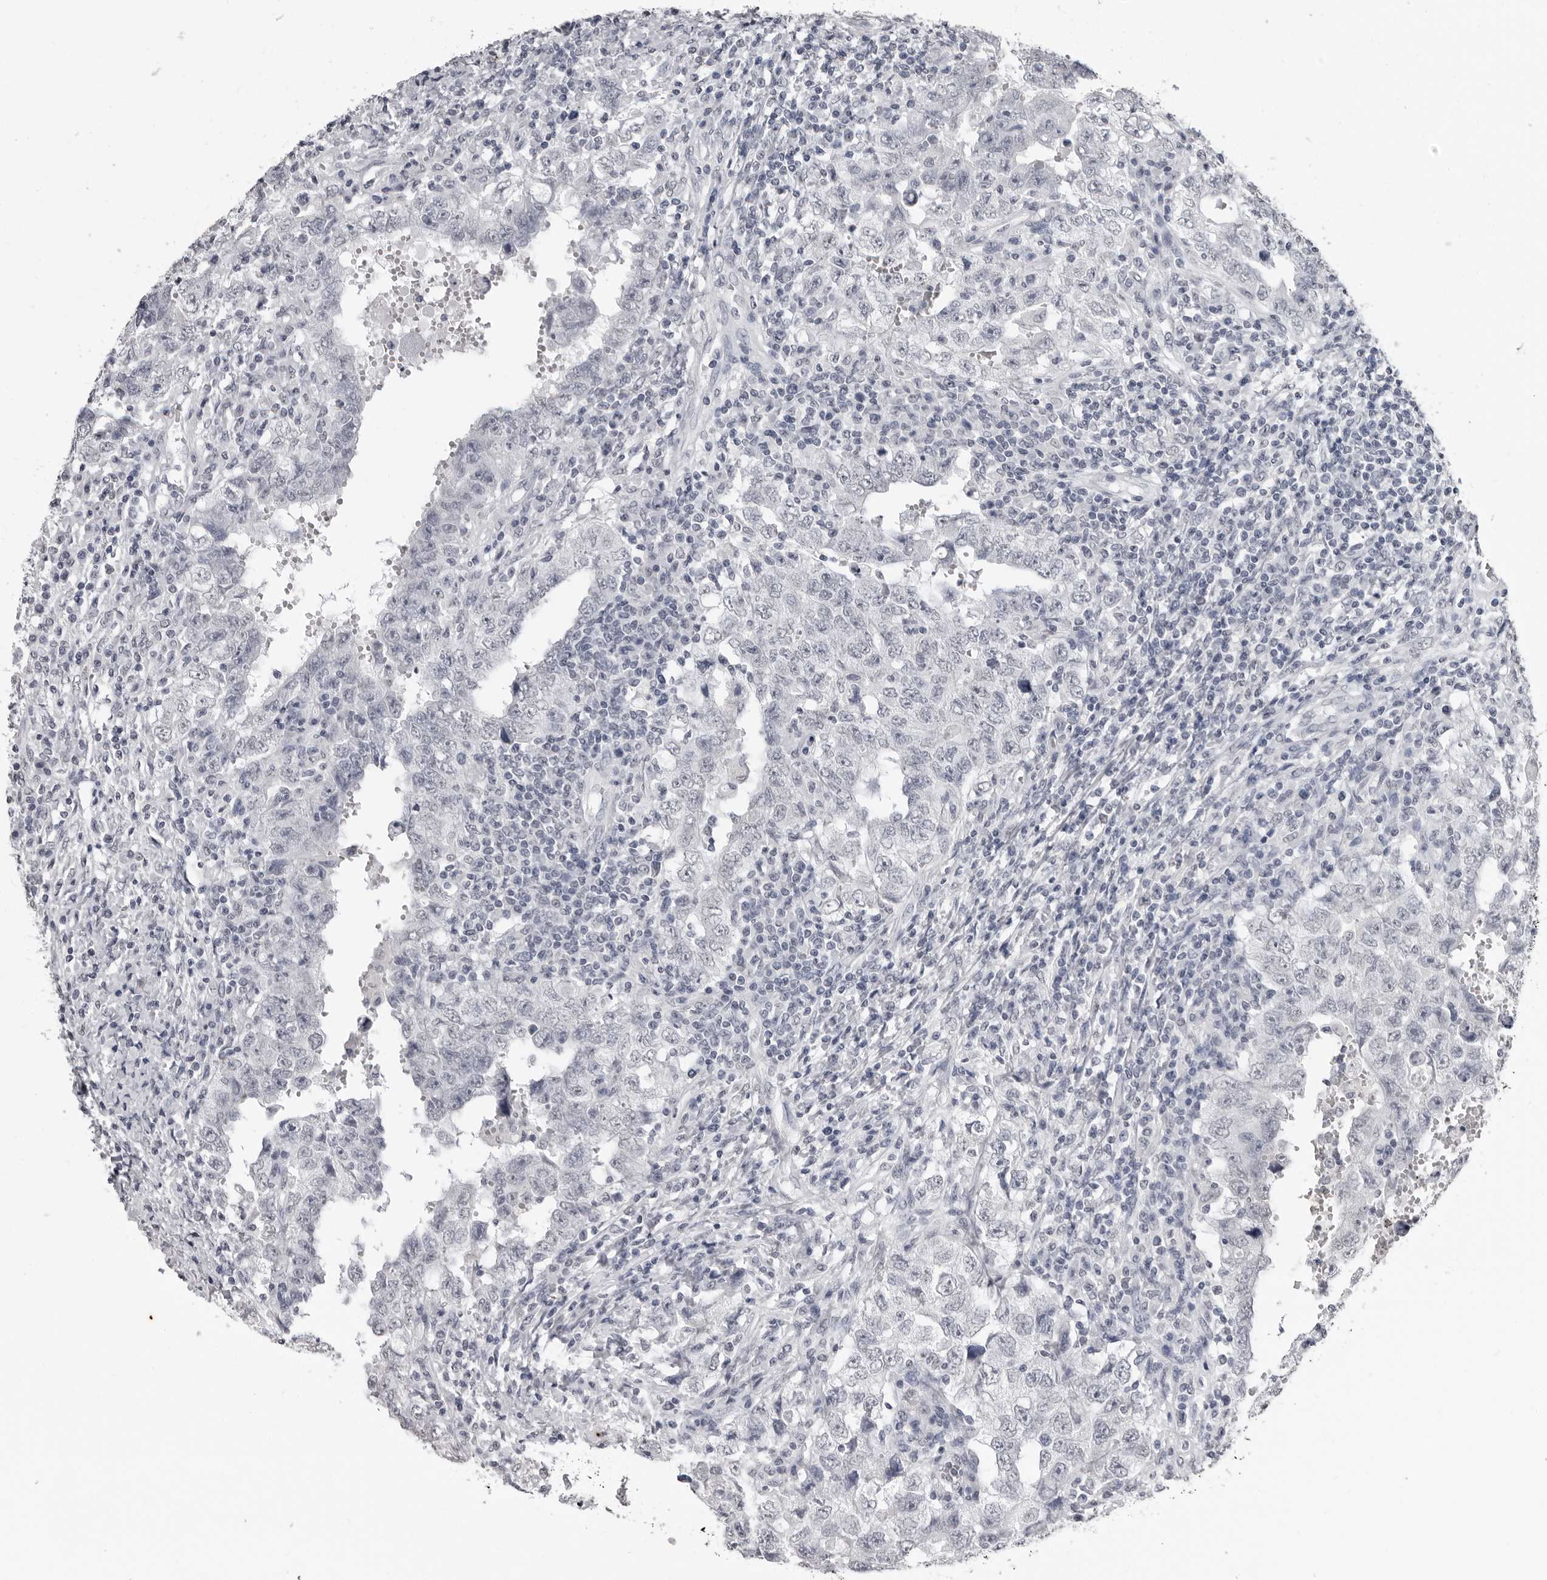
{"staining": {"intensity": "negative", "quantity": "none", "location": "none"}, "tissue": "testis cancer", "cell_type": "Tumor cells", "image_type": "cancer", "snomed": [{"axis": "morphology", "description": "Carcinoma, Embryonal, NOS"}, {"axis": "topography", "description": "Testis"}], "caption": "Immunohistochemistry micrograph of neoplastic tissue: human testis embryonal carcinoma stained with DAB (3,3'-diaminobenzidine) demonstrates no significant protein staining in tumor cells. The staining was performed using DAB (3,3'-diaminobenzidine) to visualize the protein expression in brown, while the nuclei were stained in blue with hematoxylin (Magnification: 20x).", "gene": "HEPACAM", "patient": {"sex": "male", "age": 26}}